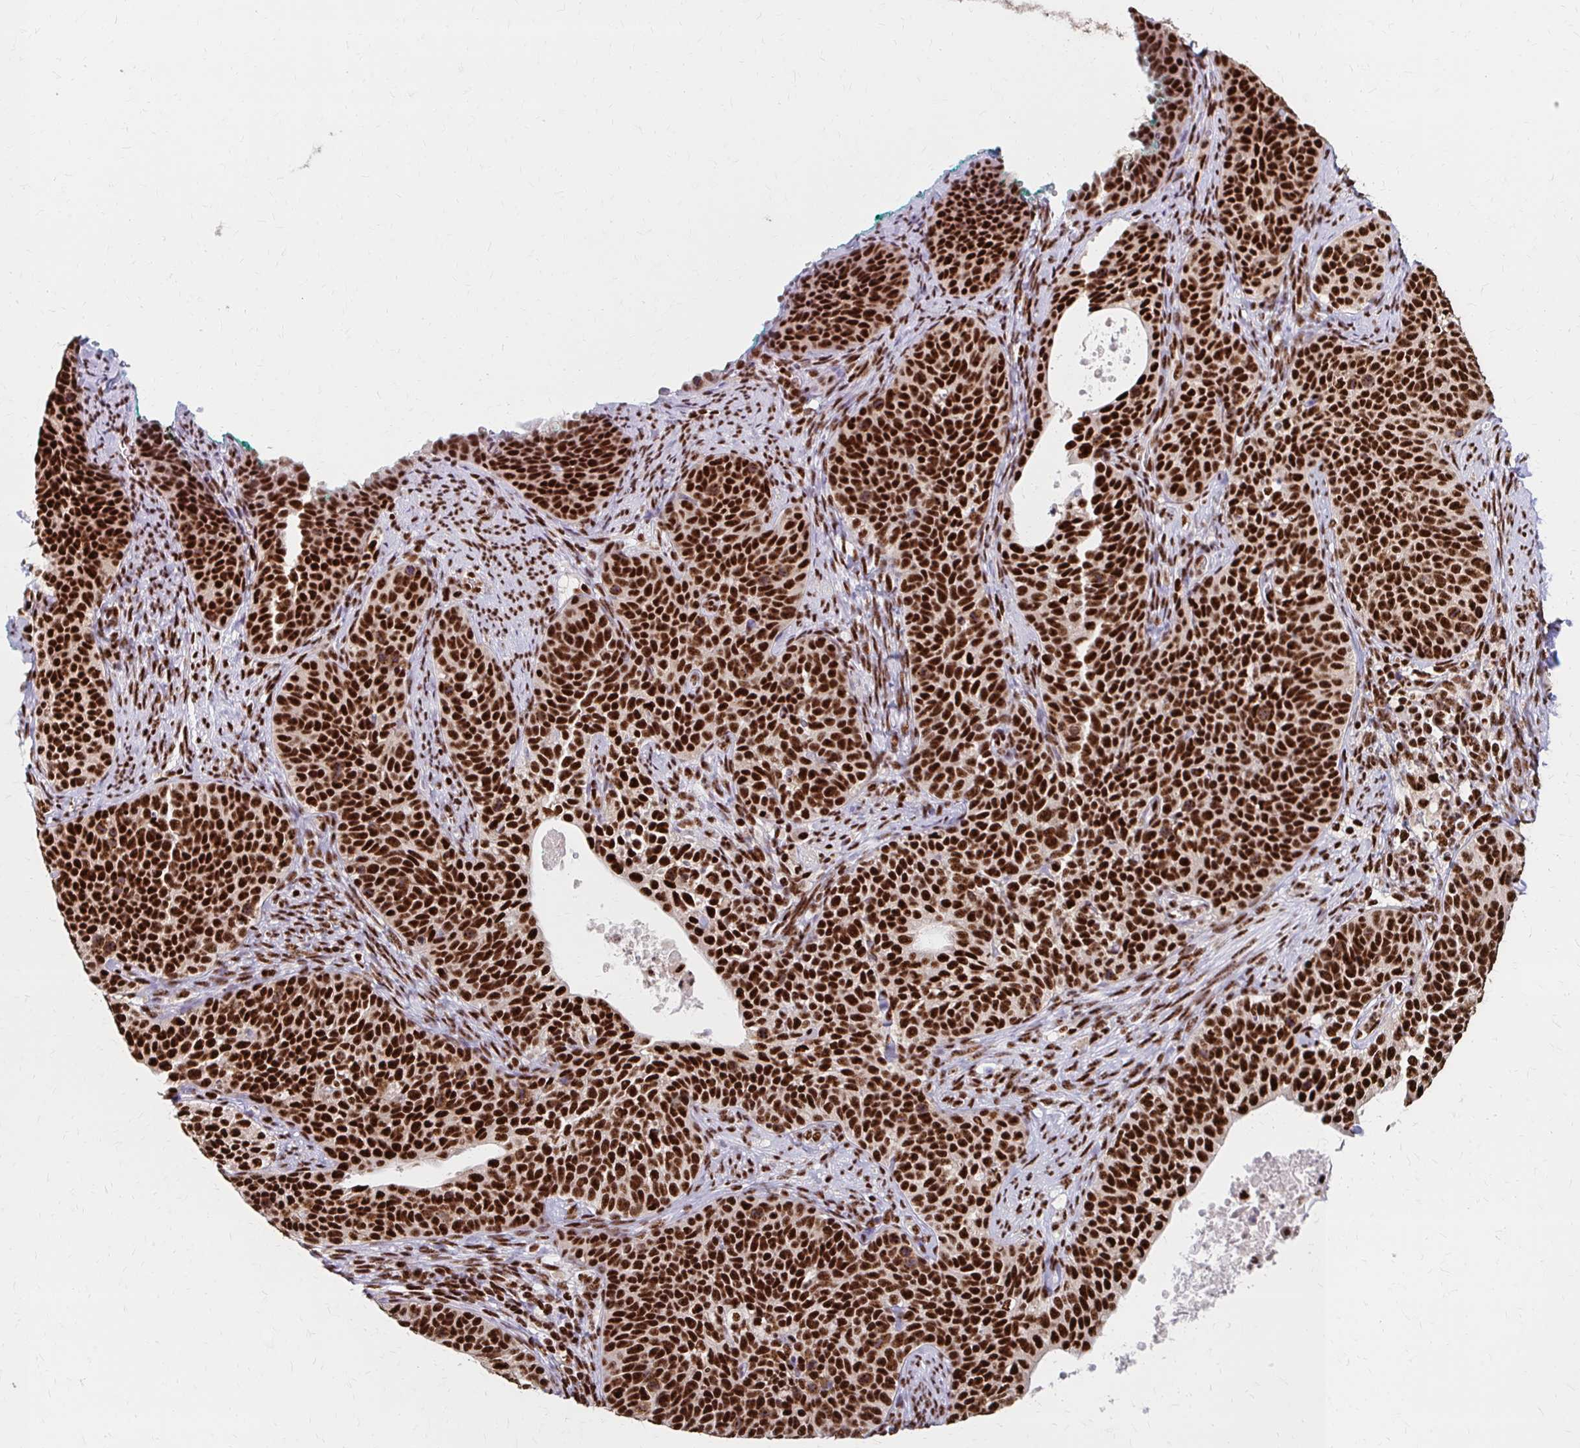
{"staining": {"intensity": "strong", "quantity": ">75%", "location": "nuclear"}, "tissue": "cervical cancer", "cell_type": "Tumor cells", "image_type": "cancer", "snomed": [{"axis": "morphology", "description": "Squamous cell carcinoma, NOS"}, {"axis": "topography", "description": "Cervix"}], "caption": "Protein analysis of cervical cancer (squamous cell carcinoma) tissue exhibits strong nuclear staining in approximately >75% of tumor cells.", "gene": "CNKSR3", "patient": {"sex": "female", "age": 69}}